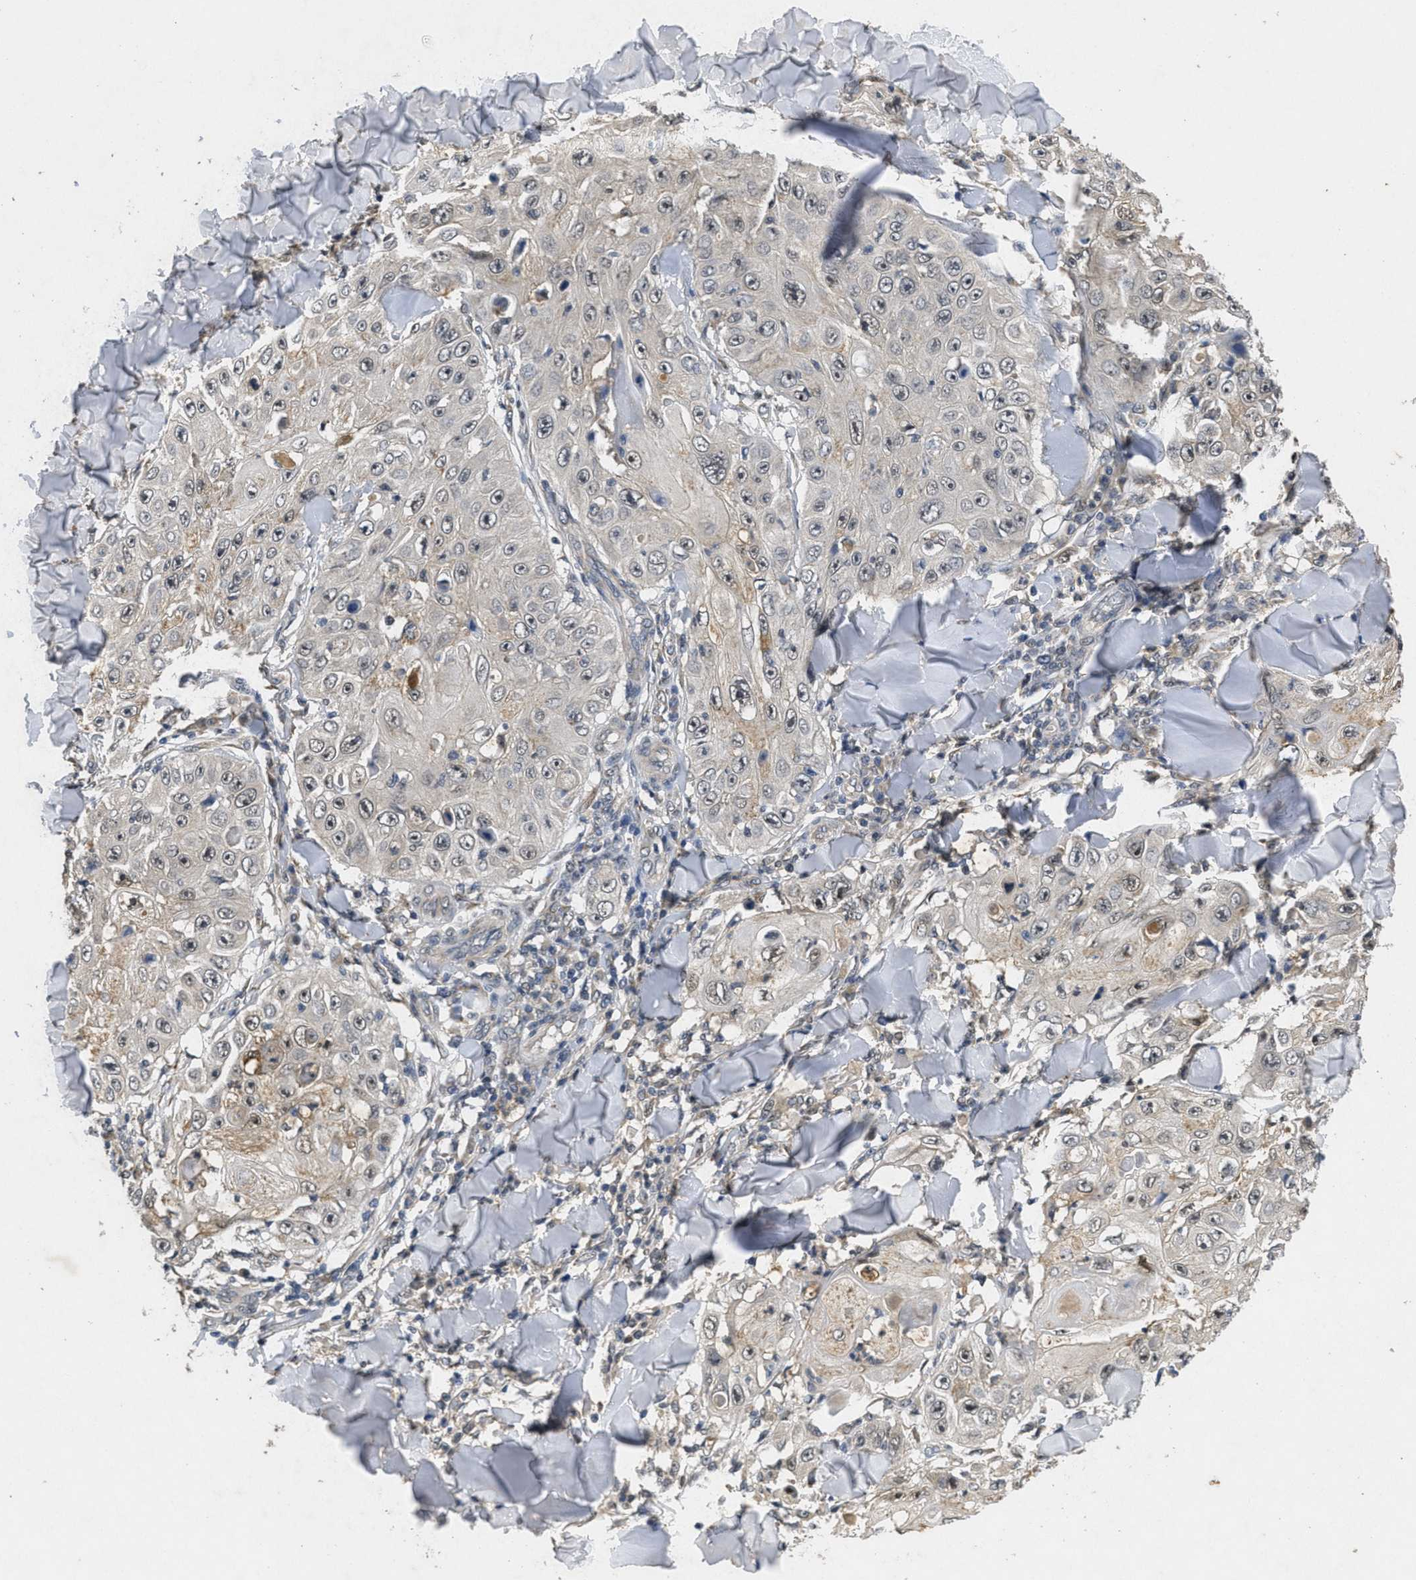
{"staining": {"intensity": "weak", "quantity": "25%-75%", "location": "cytoplasmic/membranous,nuclear"}, "tissue": "skin cancer", "cell_type": "Tumor cells", "image_type": "cancer", "snomed": [{"axis": "morphology", "description": "Squamous cell carcinoma, NOS"}, {"axis": "topography", "description": "Skin"}], "caption": "Immunohistochemistry image of neoplastic tissue: skin cancer stained using immunohistochemistry (IHC) reveals low levels of weak protein expression localized specifically in the cytoplasmic/membranous and nuclear of tumor cells, appearing as a cytoplasmic/membranous and nuclear brown color.", "gene": "PAPOLG", "patient": {"sex": "male", "age": 86}}